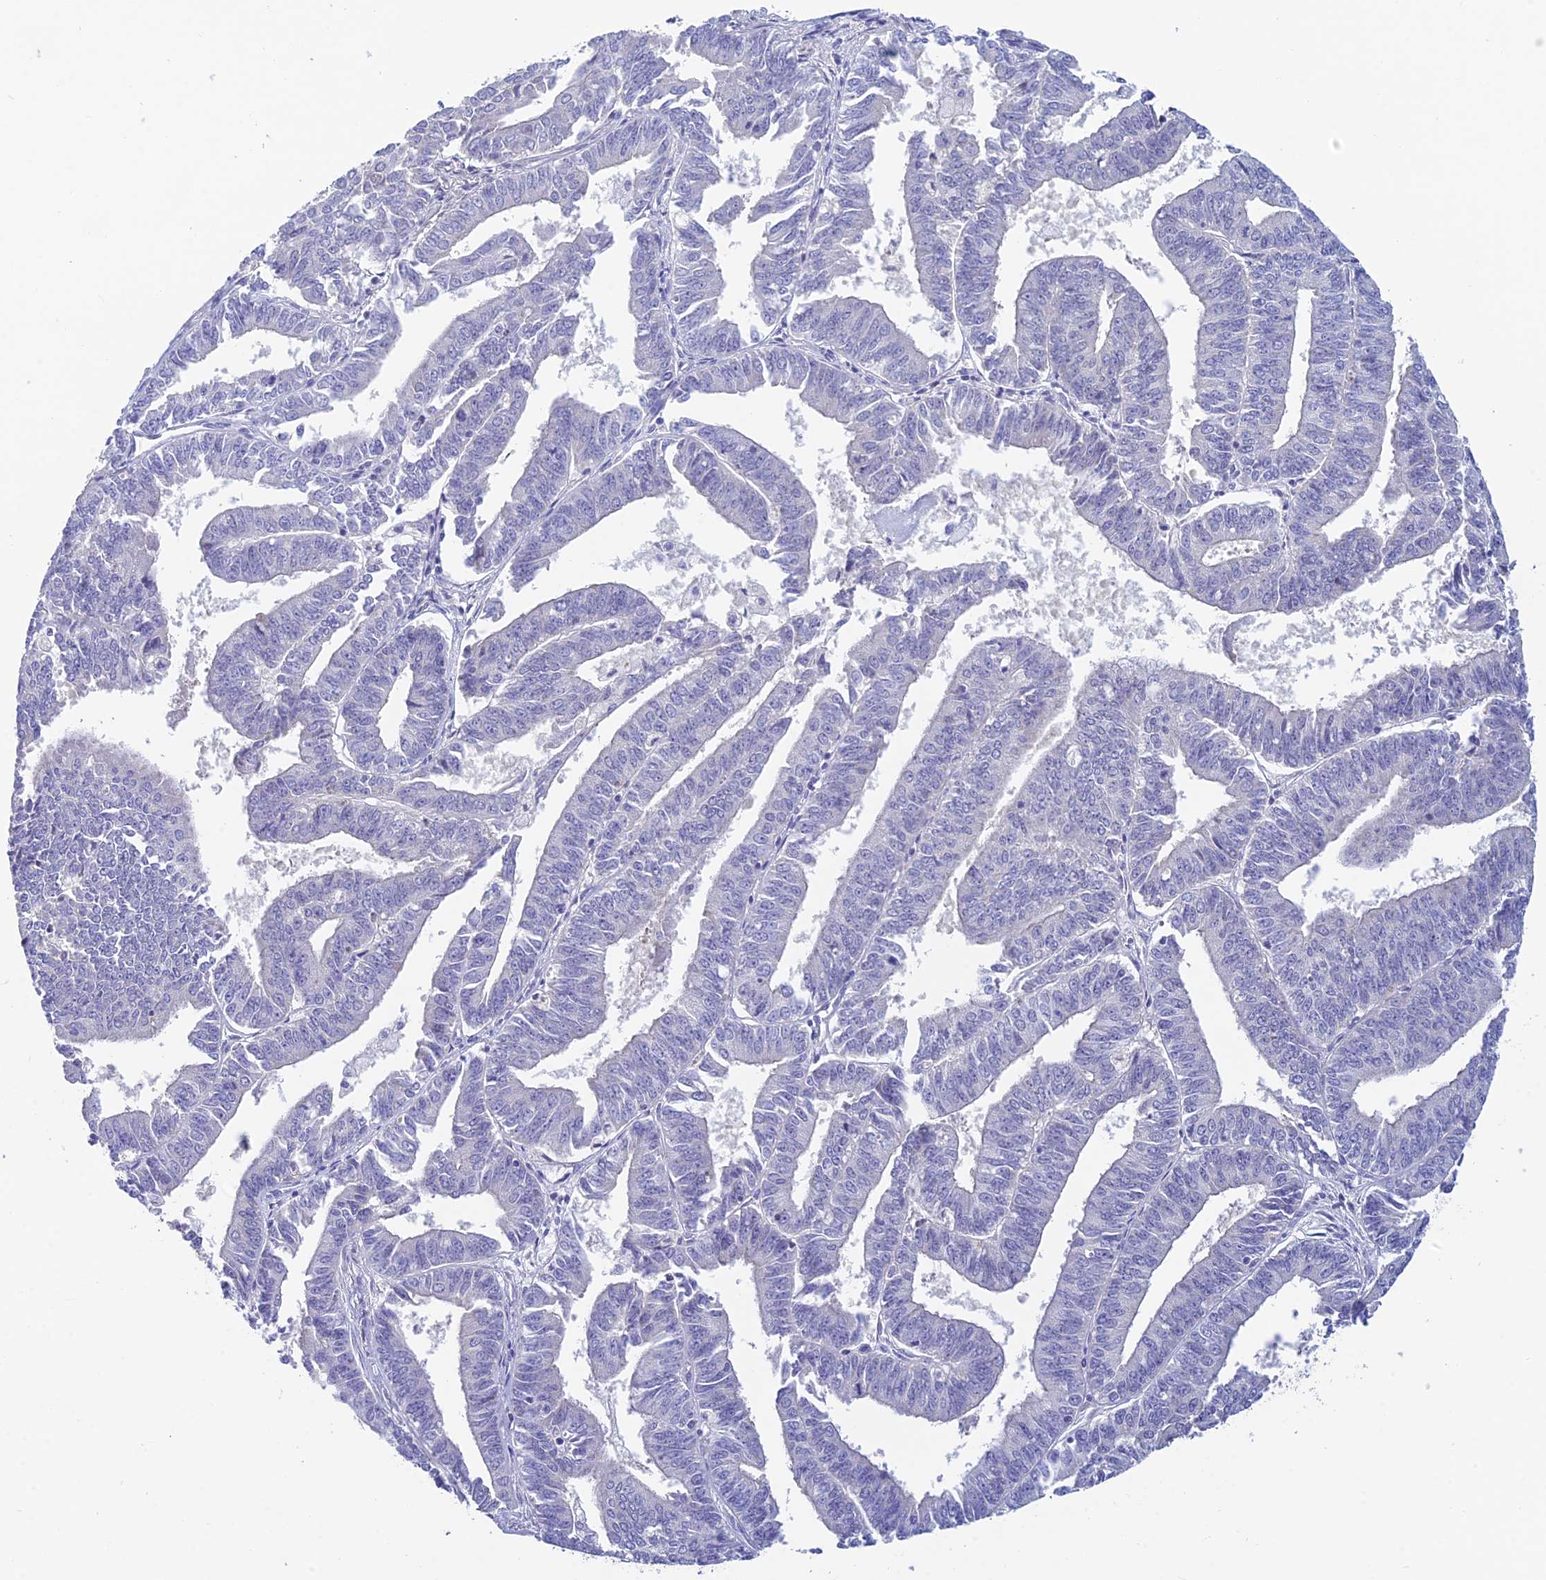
{"staining": {"intensity": "weak", "quantity": "<25%", "location": "cytoplasmic/membranous"}, "tissue": "endometrial cancer", "cell_type": "Tumor cells", "image_type": "cancer", "snomed": [{"axis": "morphology", "description": "Adenocarcinoma, NOS"}, {"axis": "topography", "description": "Endometrium"}], "caption": "Human endometrial cancer (adenocarcinoma) stained for a protein using IHC exhibits no staining in tumor cells.", "gene": "XPO7", "patient": {"sex": "female", "age": 73}}